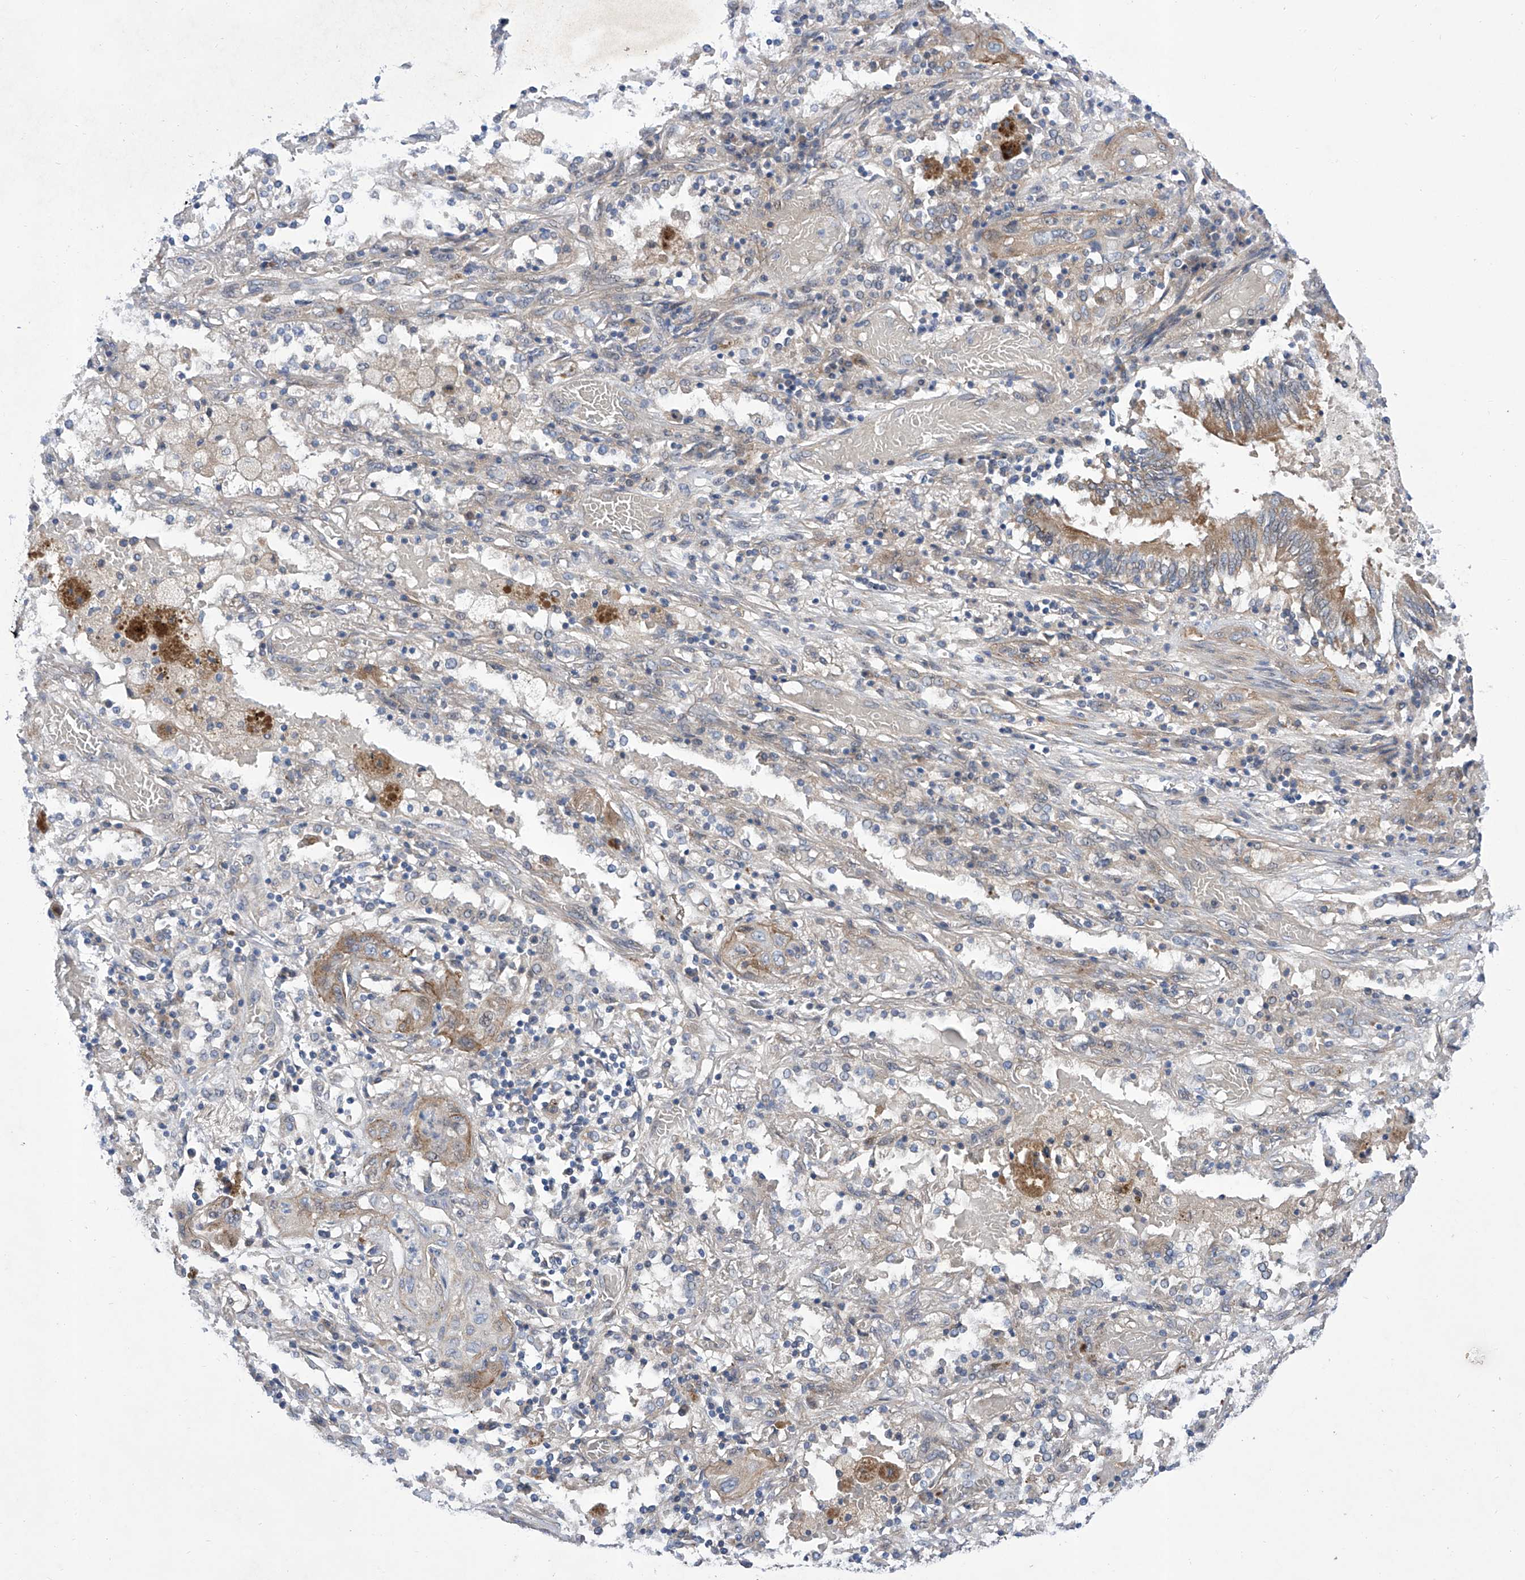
{"staining": {"intensity": "weak", "quantity": "25%-75%", "location": "cytoplasmic/membranous"}, "tissue": "lung cancer", "cell_type": "Tumor cells", "image_type": "cancer", "snomed": [{"axis": "morphology", "description": "Squamous cell carcinoma, NOS"}, {"axis": "topography", "description": "Lung"}], "caption": "Immunohistochemical staining of human lung cancer demonstrates low levels of weak cytoplasmic/membranous staining in about 25%-75% of tumor cells. The staining is performed using DAB (3,3'-diaminobenzidine) brown chromogen to label protein expression. The nuclei are counter-stained blue using hematoxylin.", "gene": "SRBD1", "patient": {"sex": "female", "age": 47}}